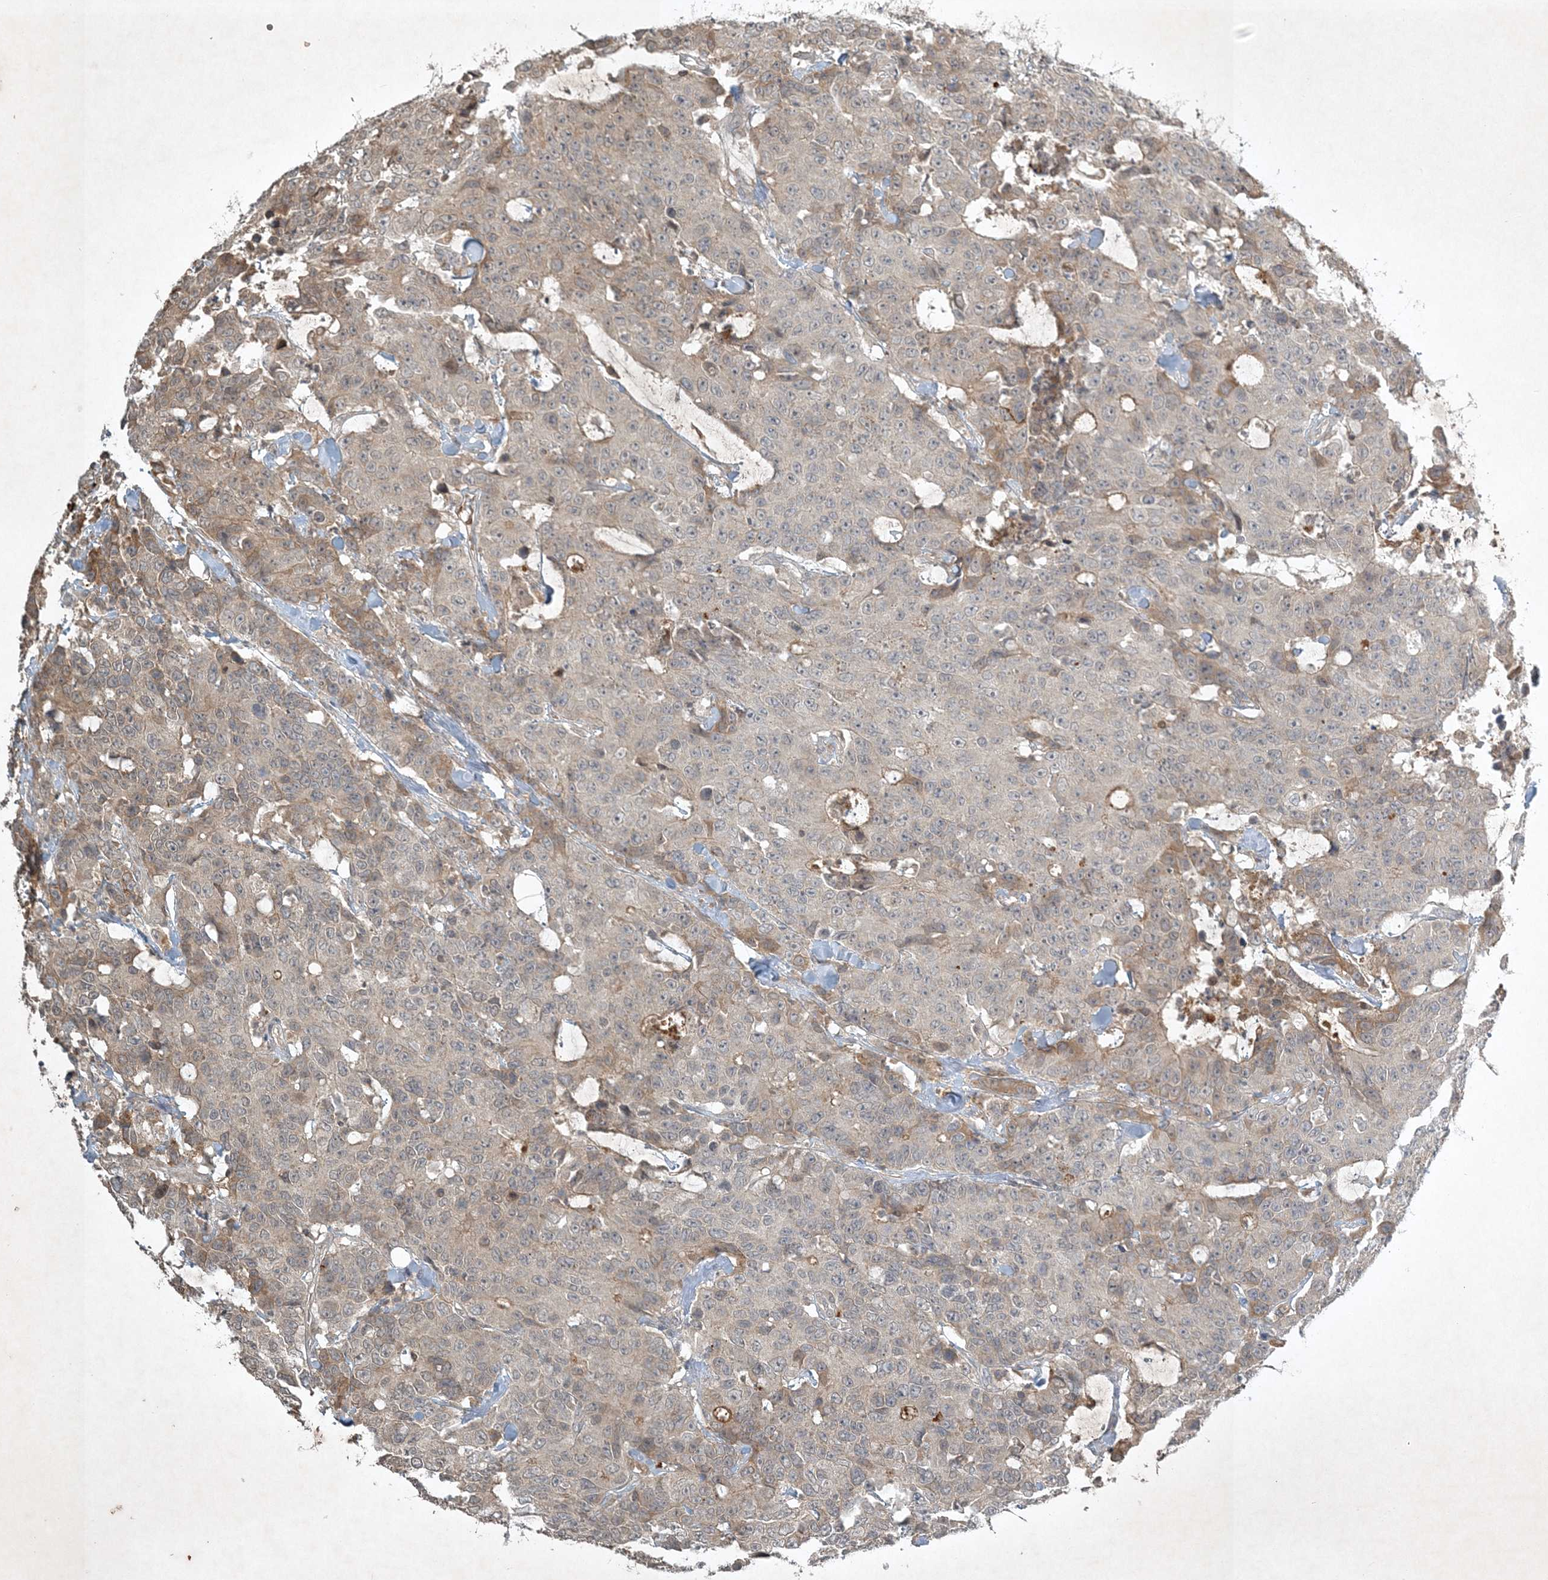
{"staining": {"intensity": "moderate", "quantity": "<25%", "location": "cytoplasmic/membranous"}, "tissue": "colorectal cancer", "cell_type": "Tumor cells", "image_type": "cancer", "snomed": [{"axis": "morphology", "description": "Adenocarcinoma, NOS"}, {"axis": "topography", "description": "Colon"}], "caption": "Immunohistochemistry image of neoplastic tissue: human adenocarcinoma (colorectal) stained using immunohistochemistry (IHC) displays low levels of moderate protein expression localized specifically in the cytoplasmic/membranous of tumor cells, appearing as a cytoplasmic/membranous brown color.", "gene": "TNFAIP6", "patient": {"sex": "female", "age": 86}}